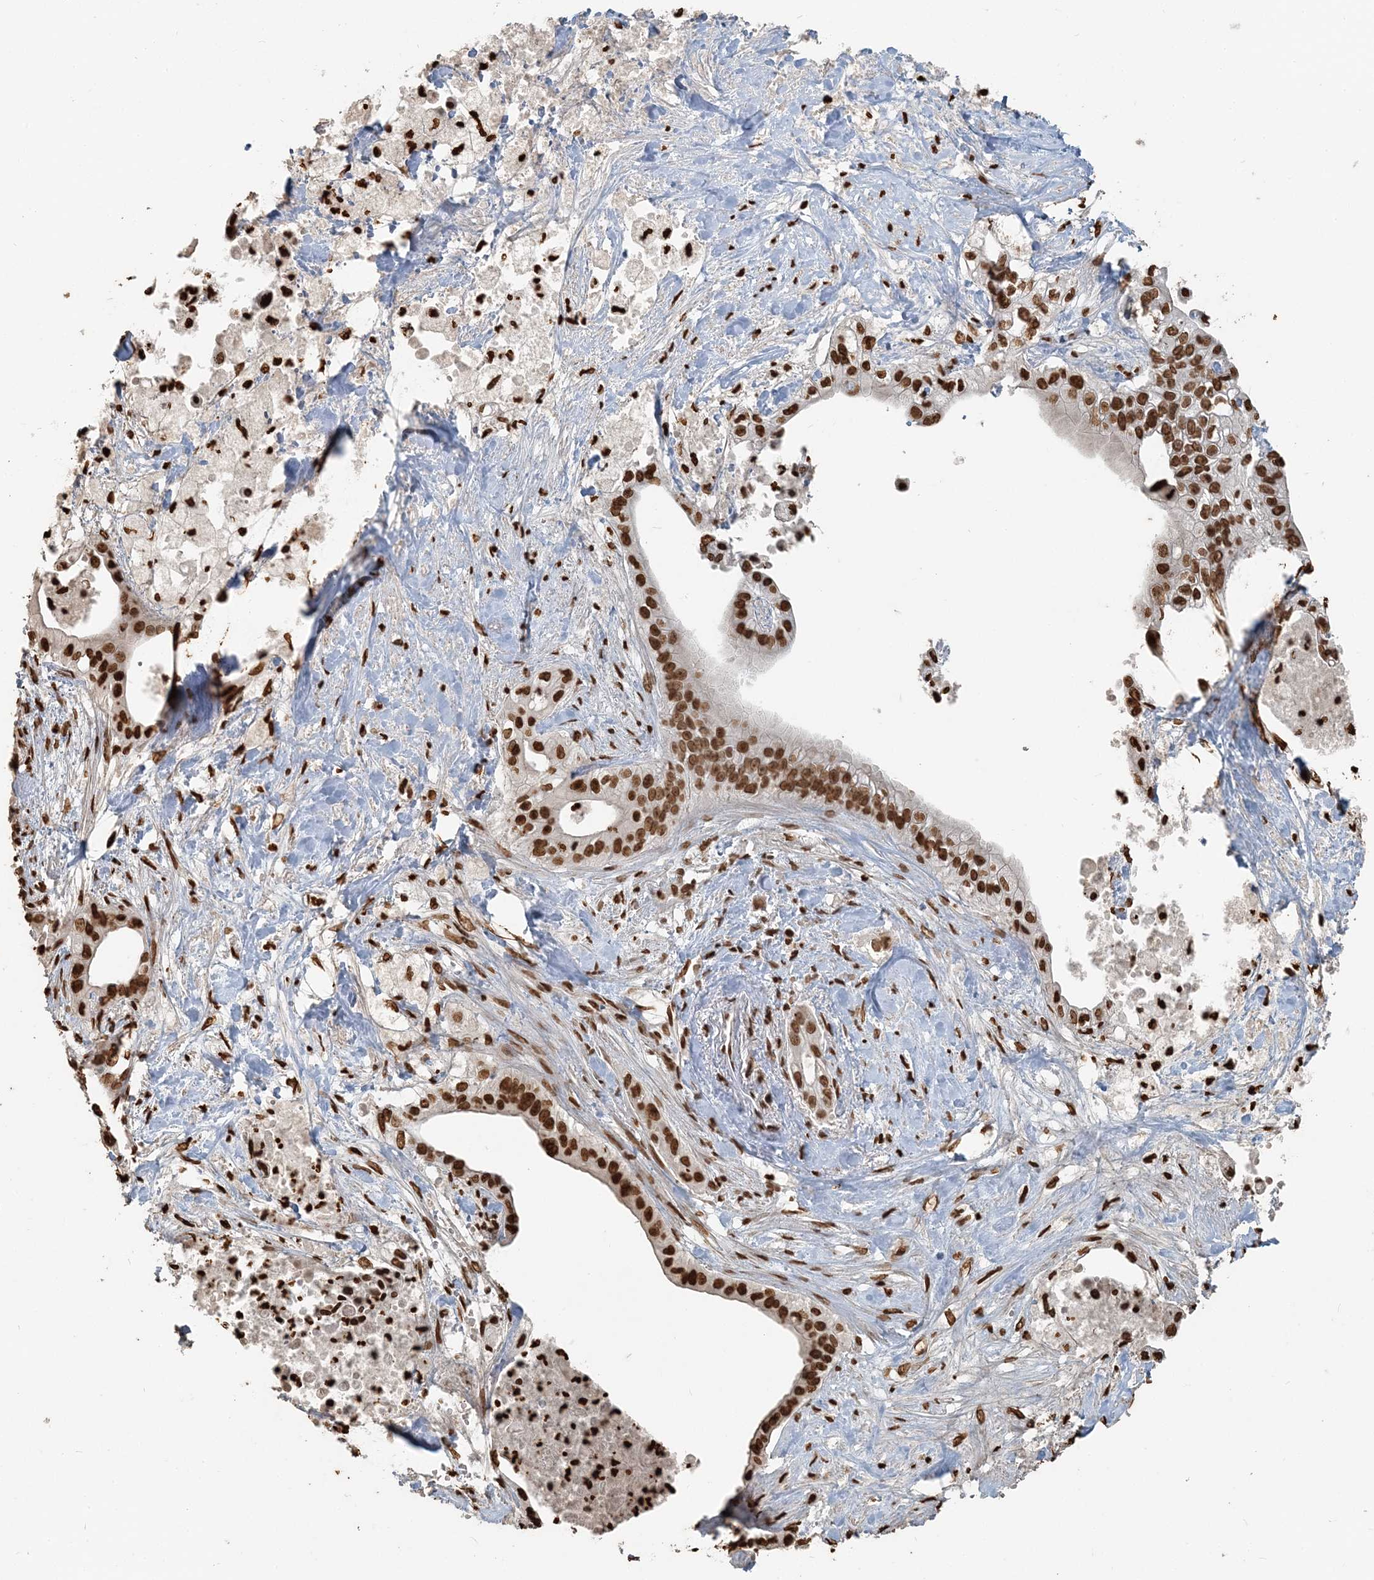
{"staining": {"intensity": "strong", "quantity": ">75%", "location": "nuclear"}, "tissue": "pancreatic cancer", "cell_type": "Tumor cells", "image_type": "cancer", "snomed": [{"axis": "morphology", "description": "Adenocarcinoma, NOS"}, {"axis": "topography", "description": "Pancreas"}], "caption": "IHC of human adenocarcinoma (pancreatic) displays high levels of strong nuclear staining in about >75% of tumor cells.", "gene": "H3-3B", "patient": {"sex": "female", "age": 78}}